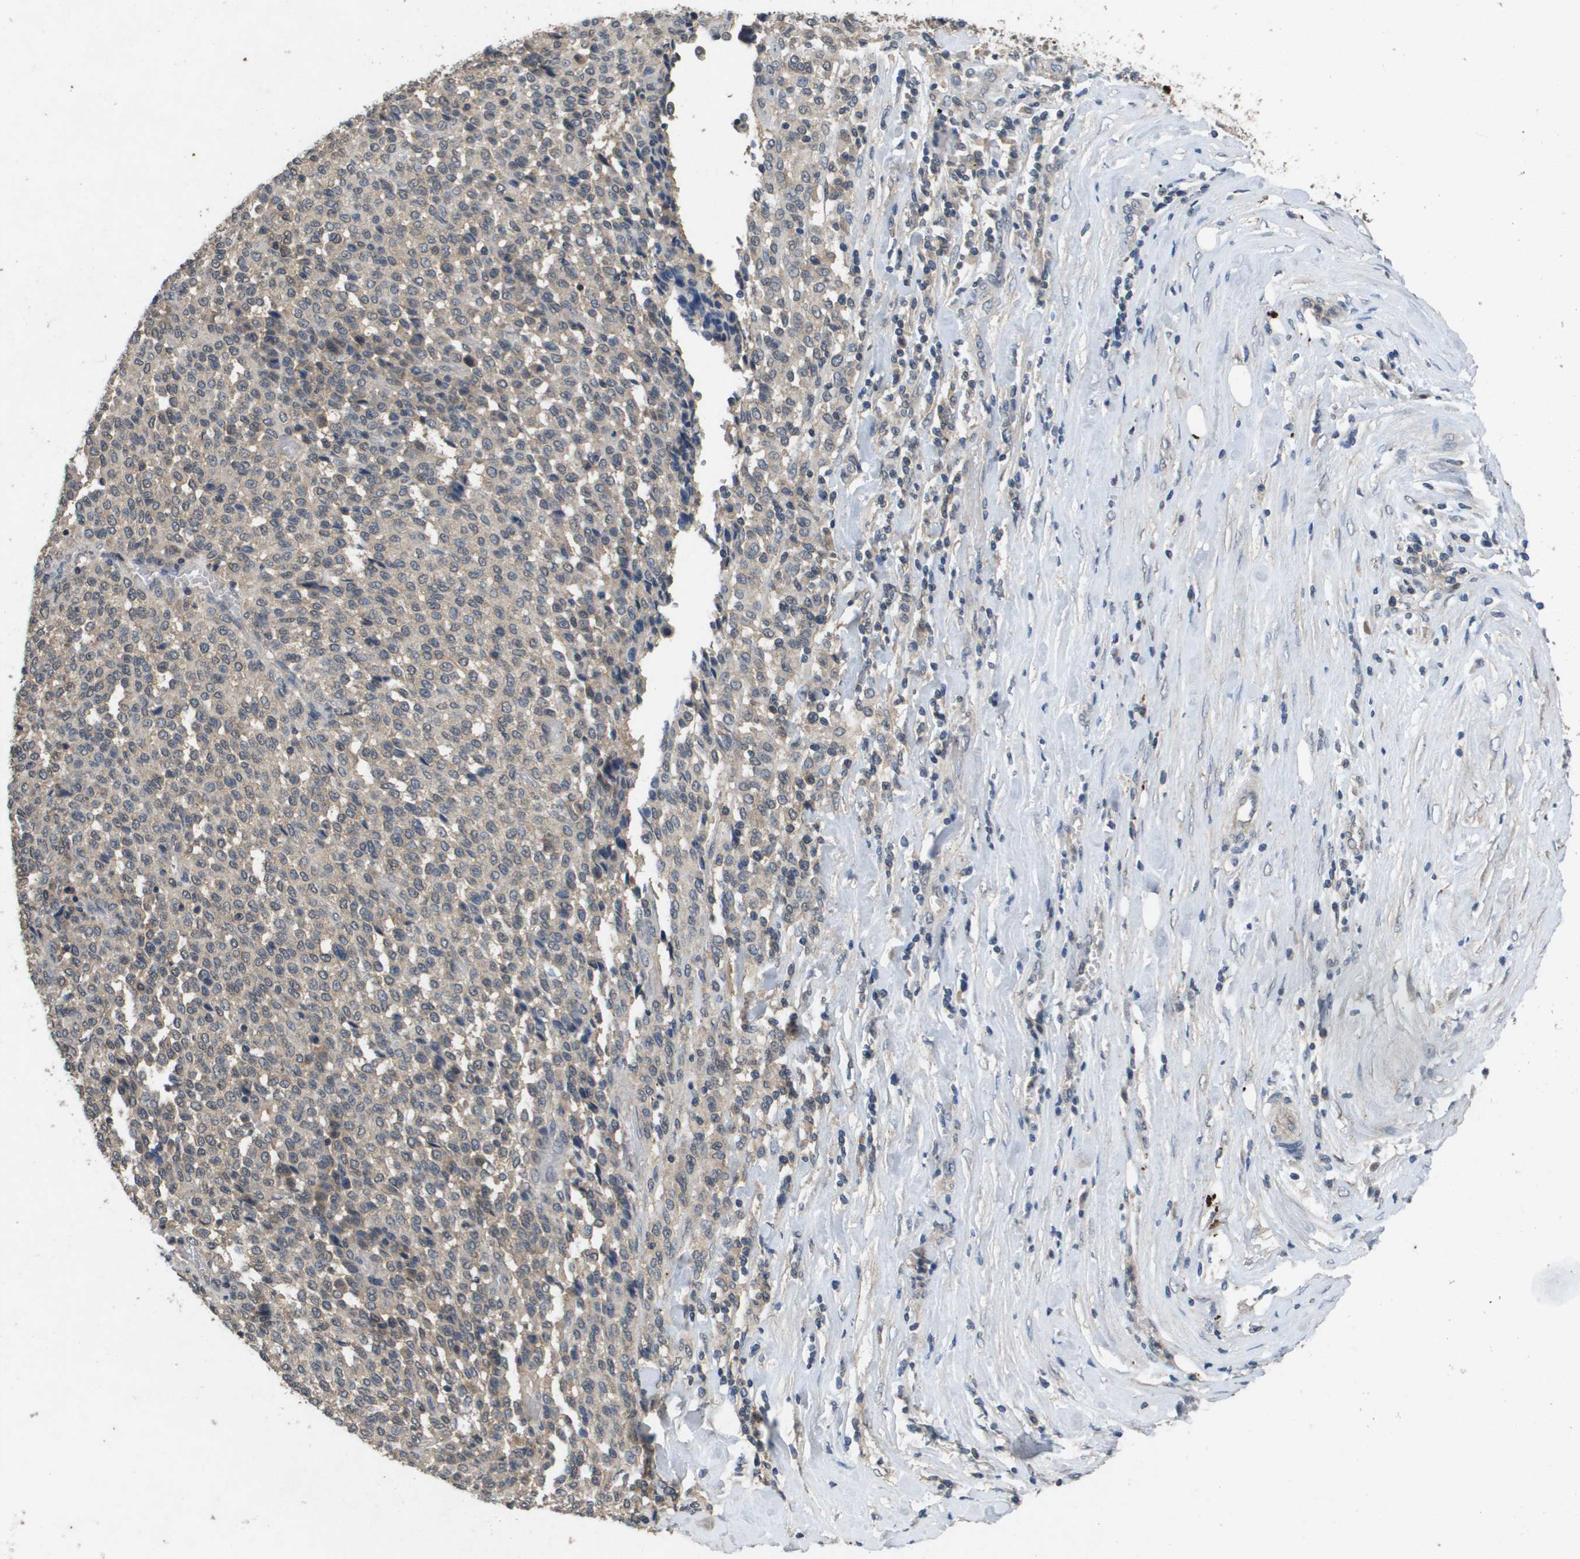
{"staining": {"intensity": "weak", "quantity": ">75%", "location": "cytoplasmic/membranous"}, "tissue": "melanoma", "cell_type": "Tumor cells", "image_type": "cancer", "snomed": [{"axis": "morphology", "description": "Malignant melanoma, Metastatic site"}, {"axis": "topography", "description": "Pancreas"}], "caption": "Weak cytoplasmic/membranous expression is present in approximately >75% of tumor cells in melanoma.", "gene": "PROC", "patient": {"sex": "female", "age": 30}}